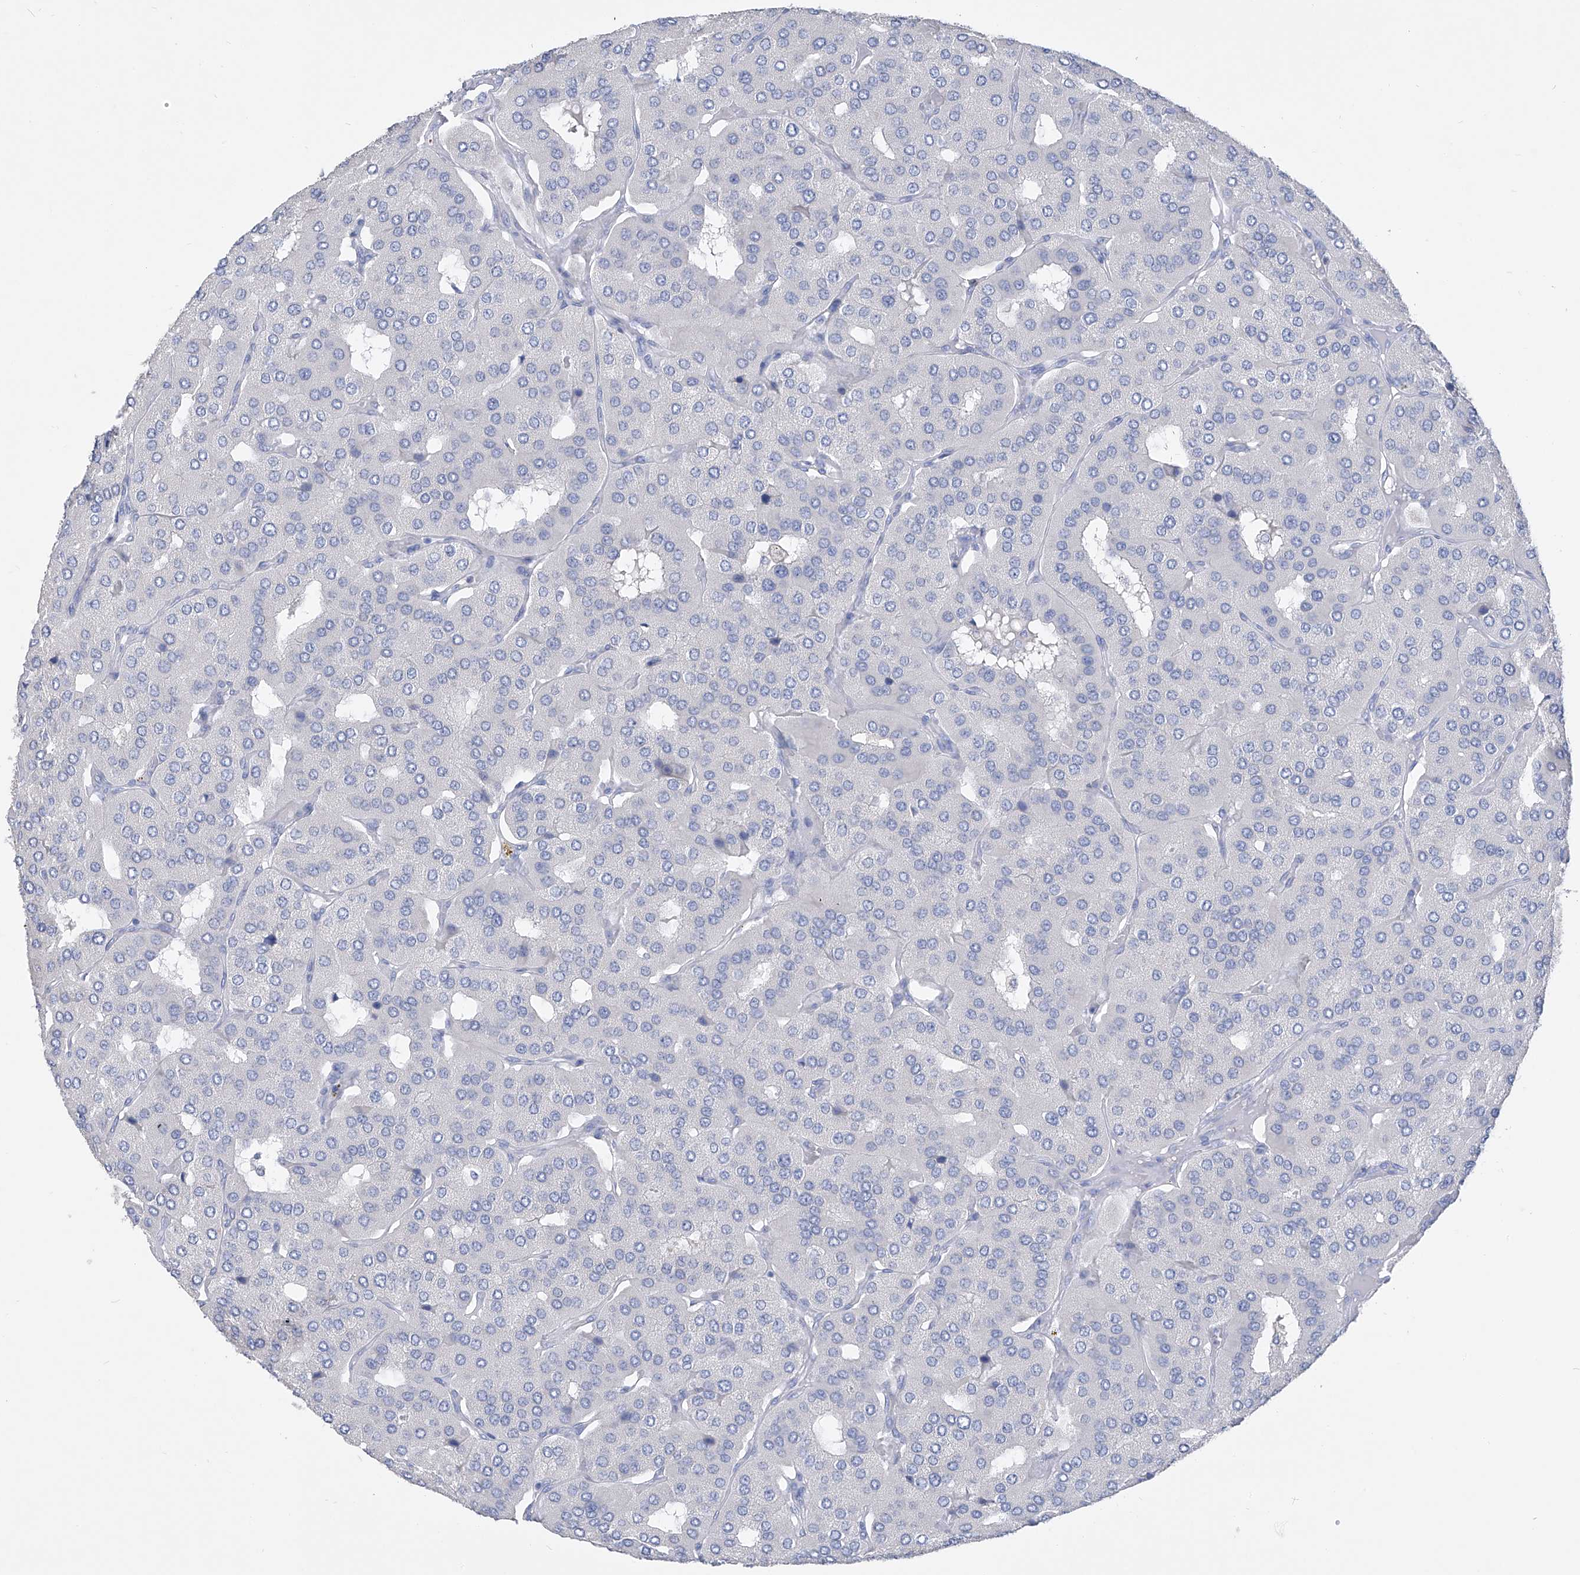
{"staining": {"intensity": "negative", "quantity": "none", "location": "none"}, "tissue": "parathyroid gland", "cell_type": "Glandular cells", "image_type": "normal", "snomed": [{"axis": "morphology", "description": "Normal tissue, NOS"}, {"axis": "morphology", "description": "Adenoma, NOS"}, {"axis": "topography", "description": "Parathyroid gland"}], "caption": "Immunohistochemistry (IHC) of benign parathyroid gland displays no positivity in glandular cells.", "gene": "ADRA1A", "patient": {"sex": "female", "age": 86}}